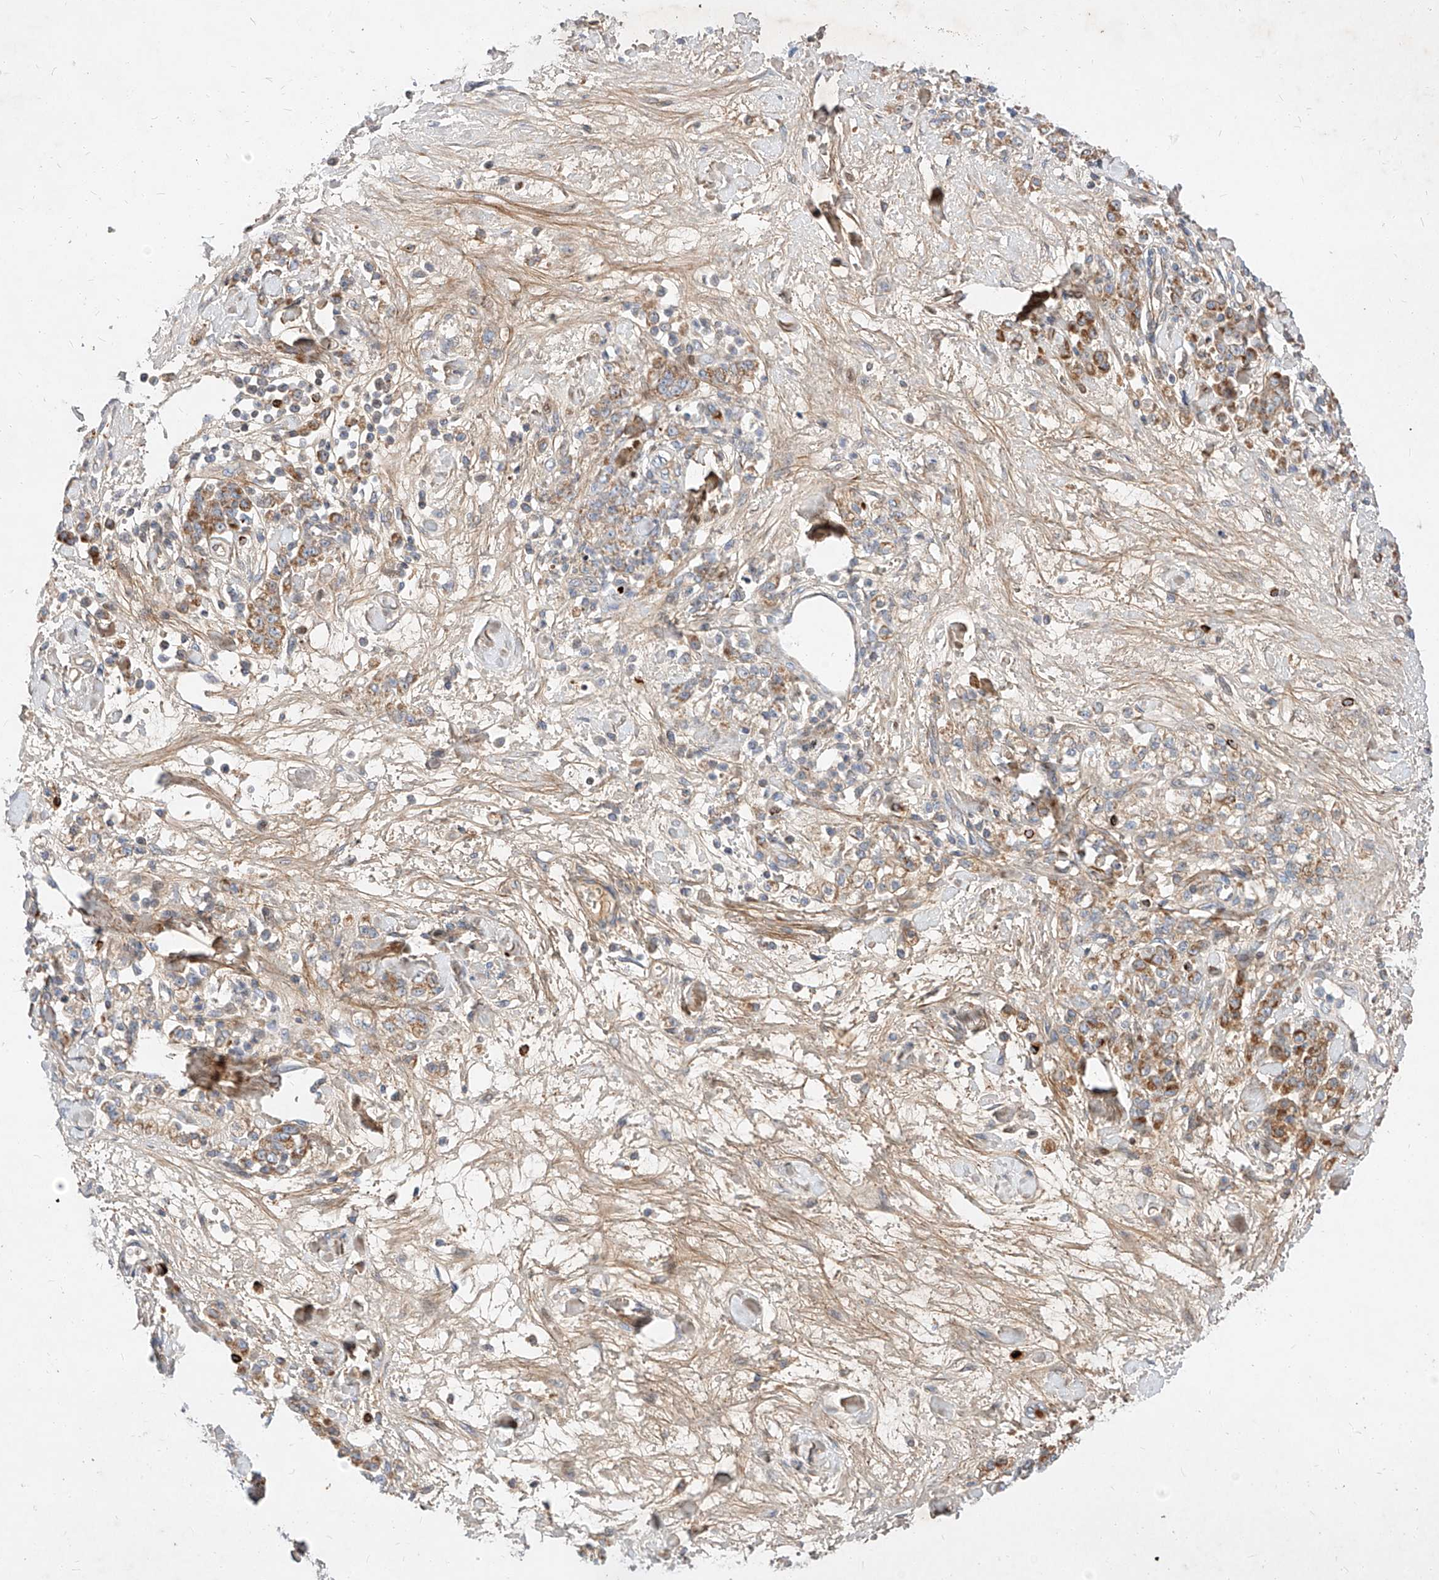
{"staining": {"intensity": "strong", "quantity": ">75%", "location": "cytoplasmic/membranous"}, "tissue": "stomach cancer", "cell_type": "Tumor cells", "image_type": "cancer", "snomed": [{"axis": "morphology", "description": "Normal tissue, NOS"}, {"axis": "morphology", "description": "Adenocarcinoma, NOS"}, {"axis": "topography", "description": "Stomach"}], "caption": "Immunohistochemistry staining of stomach adenocarcinoma, which exhibits high levels of strong cytoplasmic/membranous staining in approximately >75% of tumor cells indicating strong cytoplasmic/membranous protein positivity. The staining was performed using DAB (brown) for protein detection and nuclei were counterstained in hematoxylin (blue).", "gene": "OSGEPL1", "patient": {"sex": "male", "age": 82}}